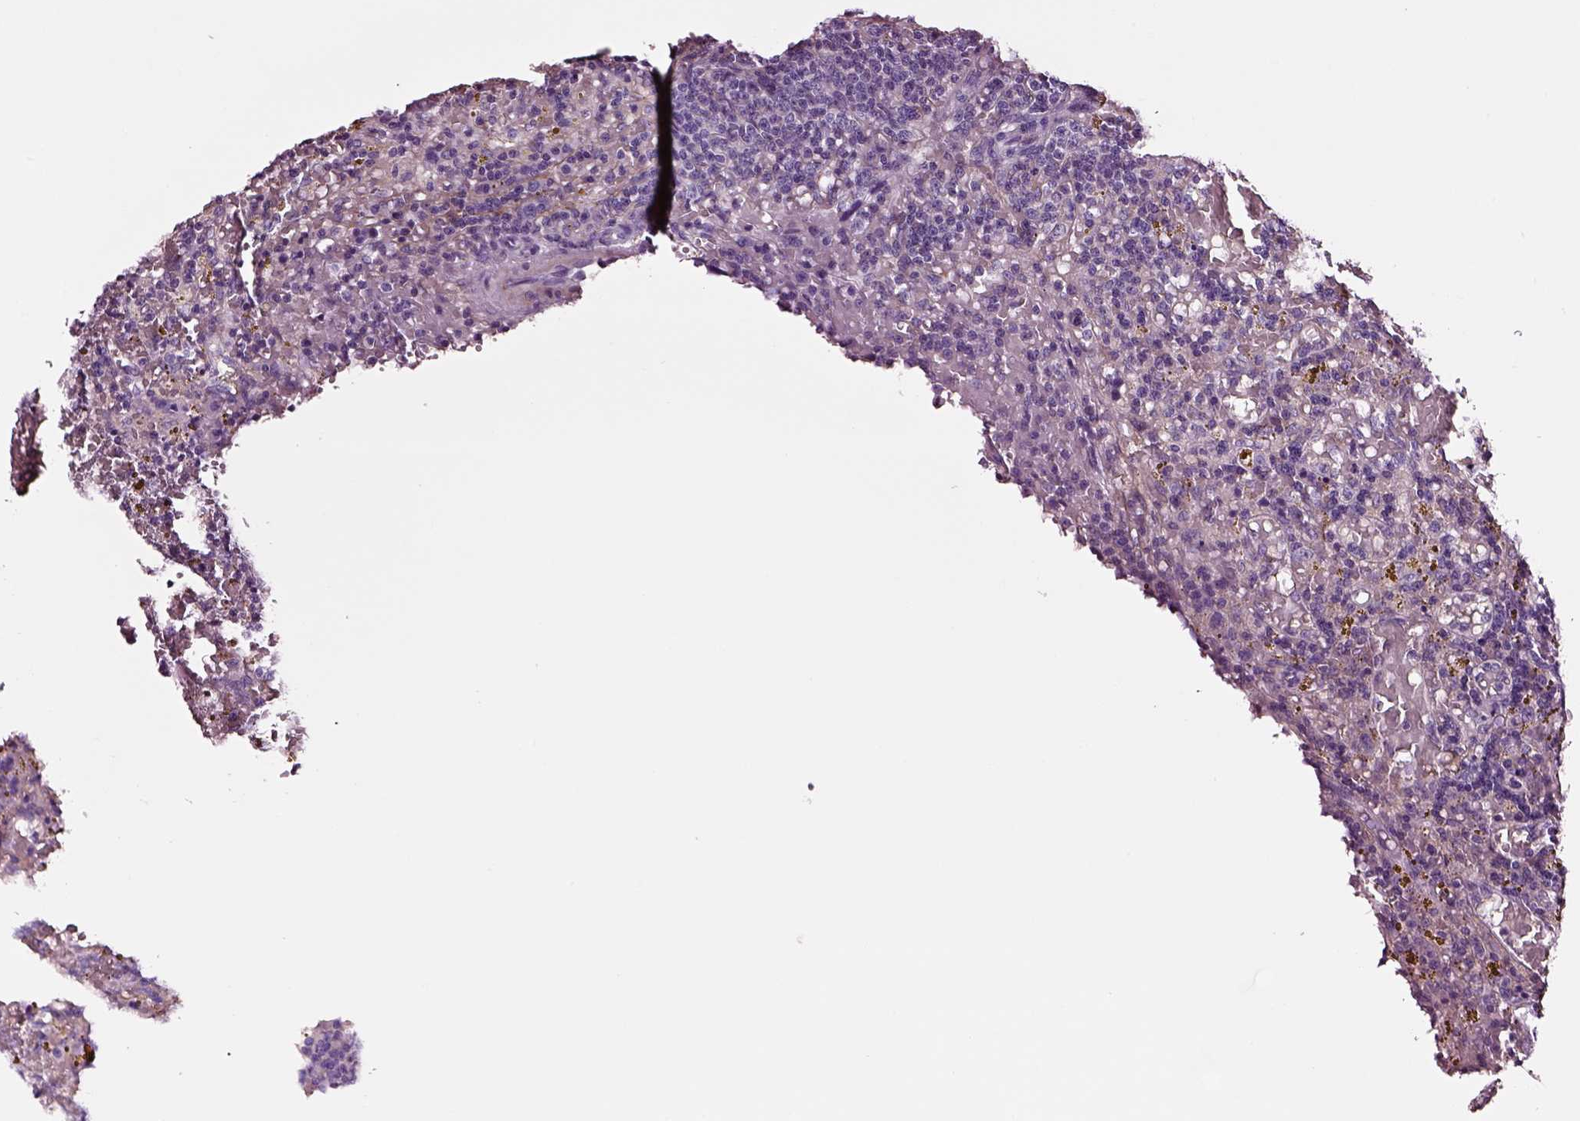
{"staining": {"intensity": "negative", "quantity": "none", "location": "none"}, "tissue": "lymphoma", "cell_type": "Tumor cells", "image_type": "cancer", "snomed": [{"axis": "morphology", "description": "Malignant lymphoma, non-Hodgkin's type, Low grade"}, {"axis": "topography", "description": "Spleen"}], "caption": "The micrograph displays no staining of tumor cells in low-grade malignant lymphoma, non-Hodgkin's type.", "gene": "SOX10", "patient": {"sex": "female", "age": 65}}